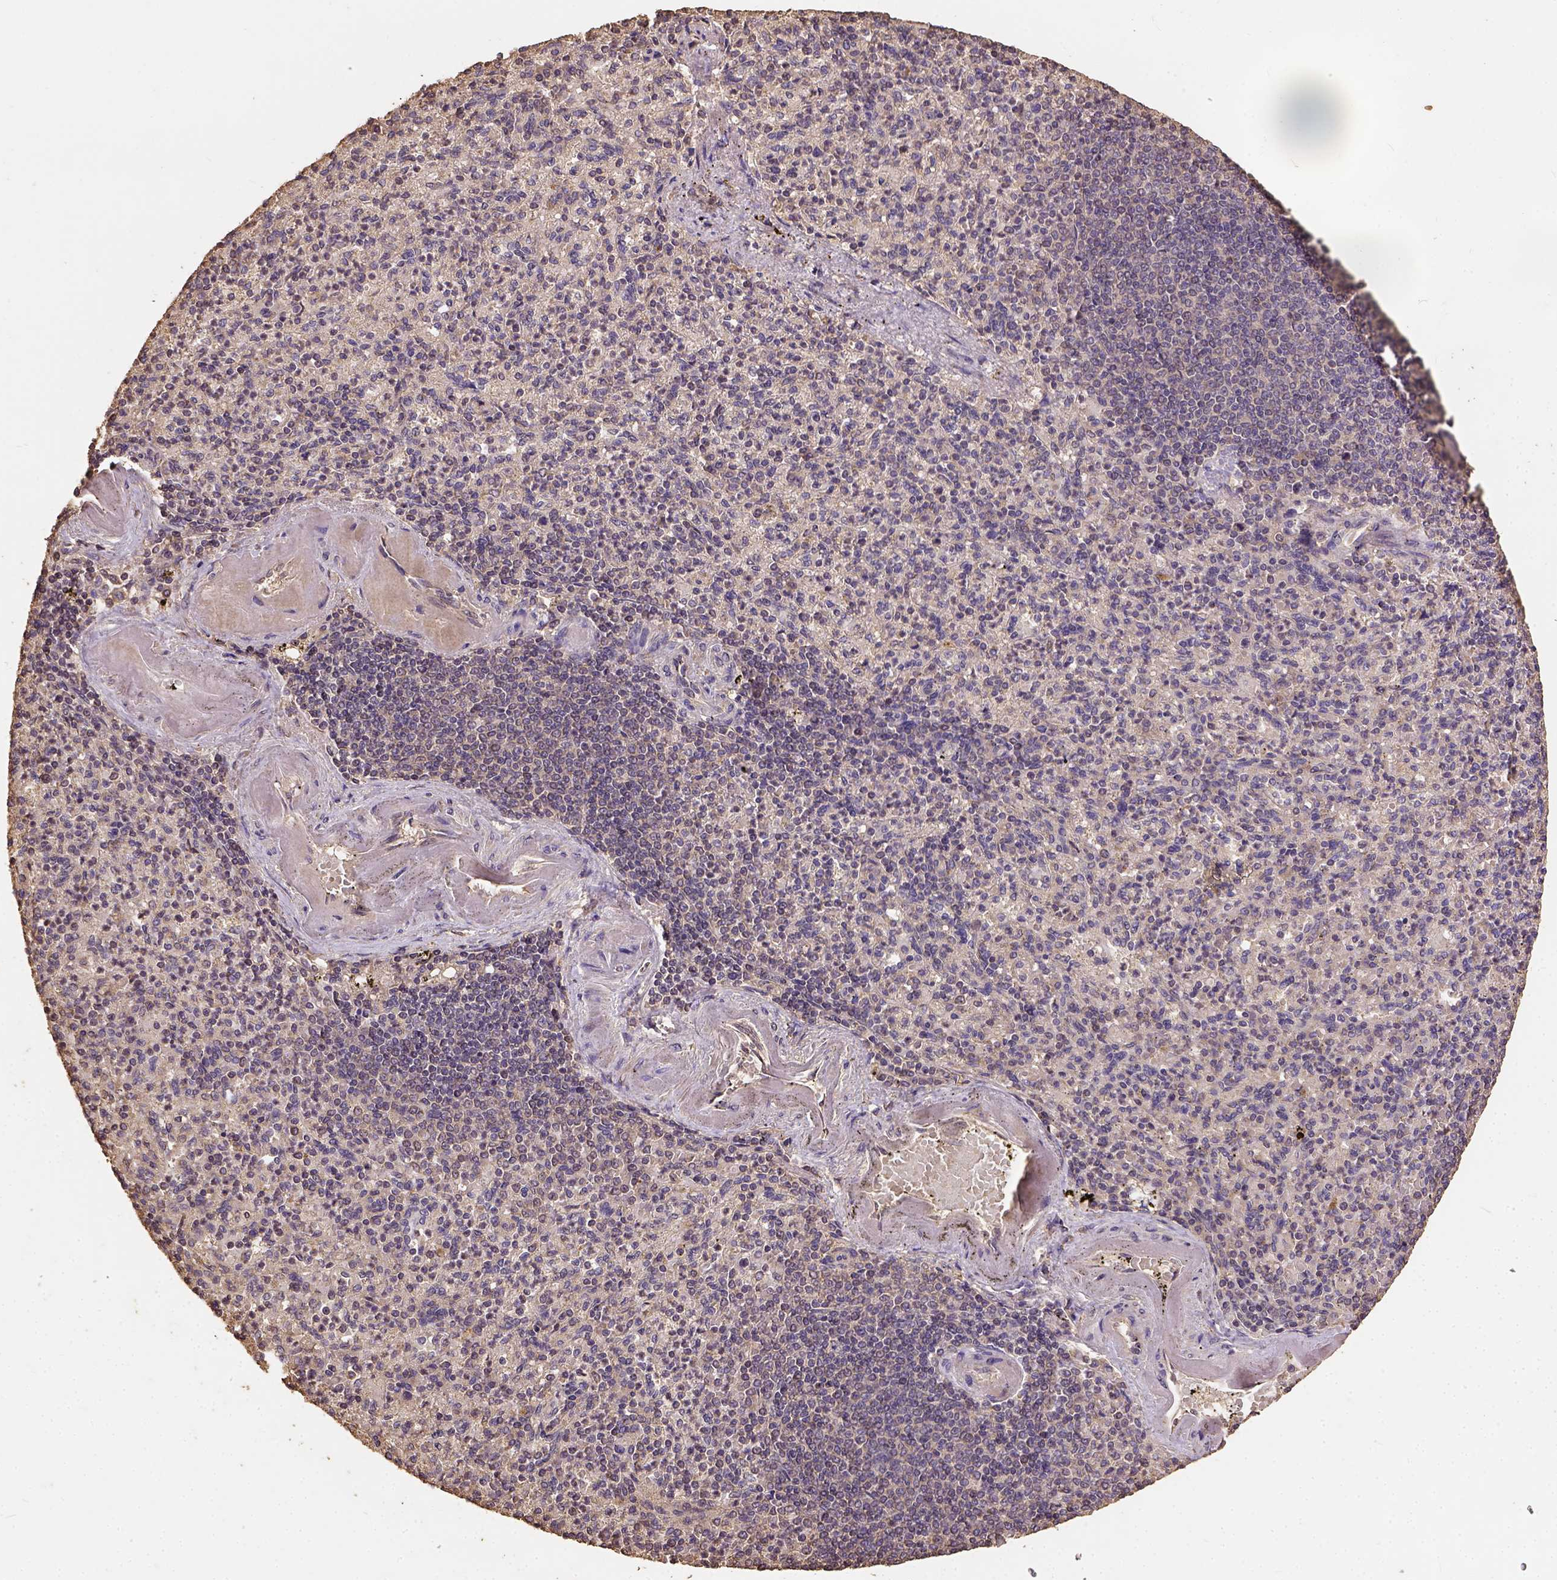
{"staining": {"intensity": "weak", "quantity": ">75%", "location": "cytoplasmic/membranous"}, "tissue": "spleen", "cell_type": "Cells in red pulp", "image_type": "normal", "snomed": [{"axis": "morphology", "description": "Normal tissue, NOS"}, {"axis": "topography", "description": "Spleen"}], "caption": "Cells in red pulp reveal low levels of weak cytoplasmic/membranous expression in approximately >75% of cells in benign spleen.", "gene": "ATP1B3", "patient": {"sex": "female", "age": 74}}